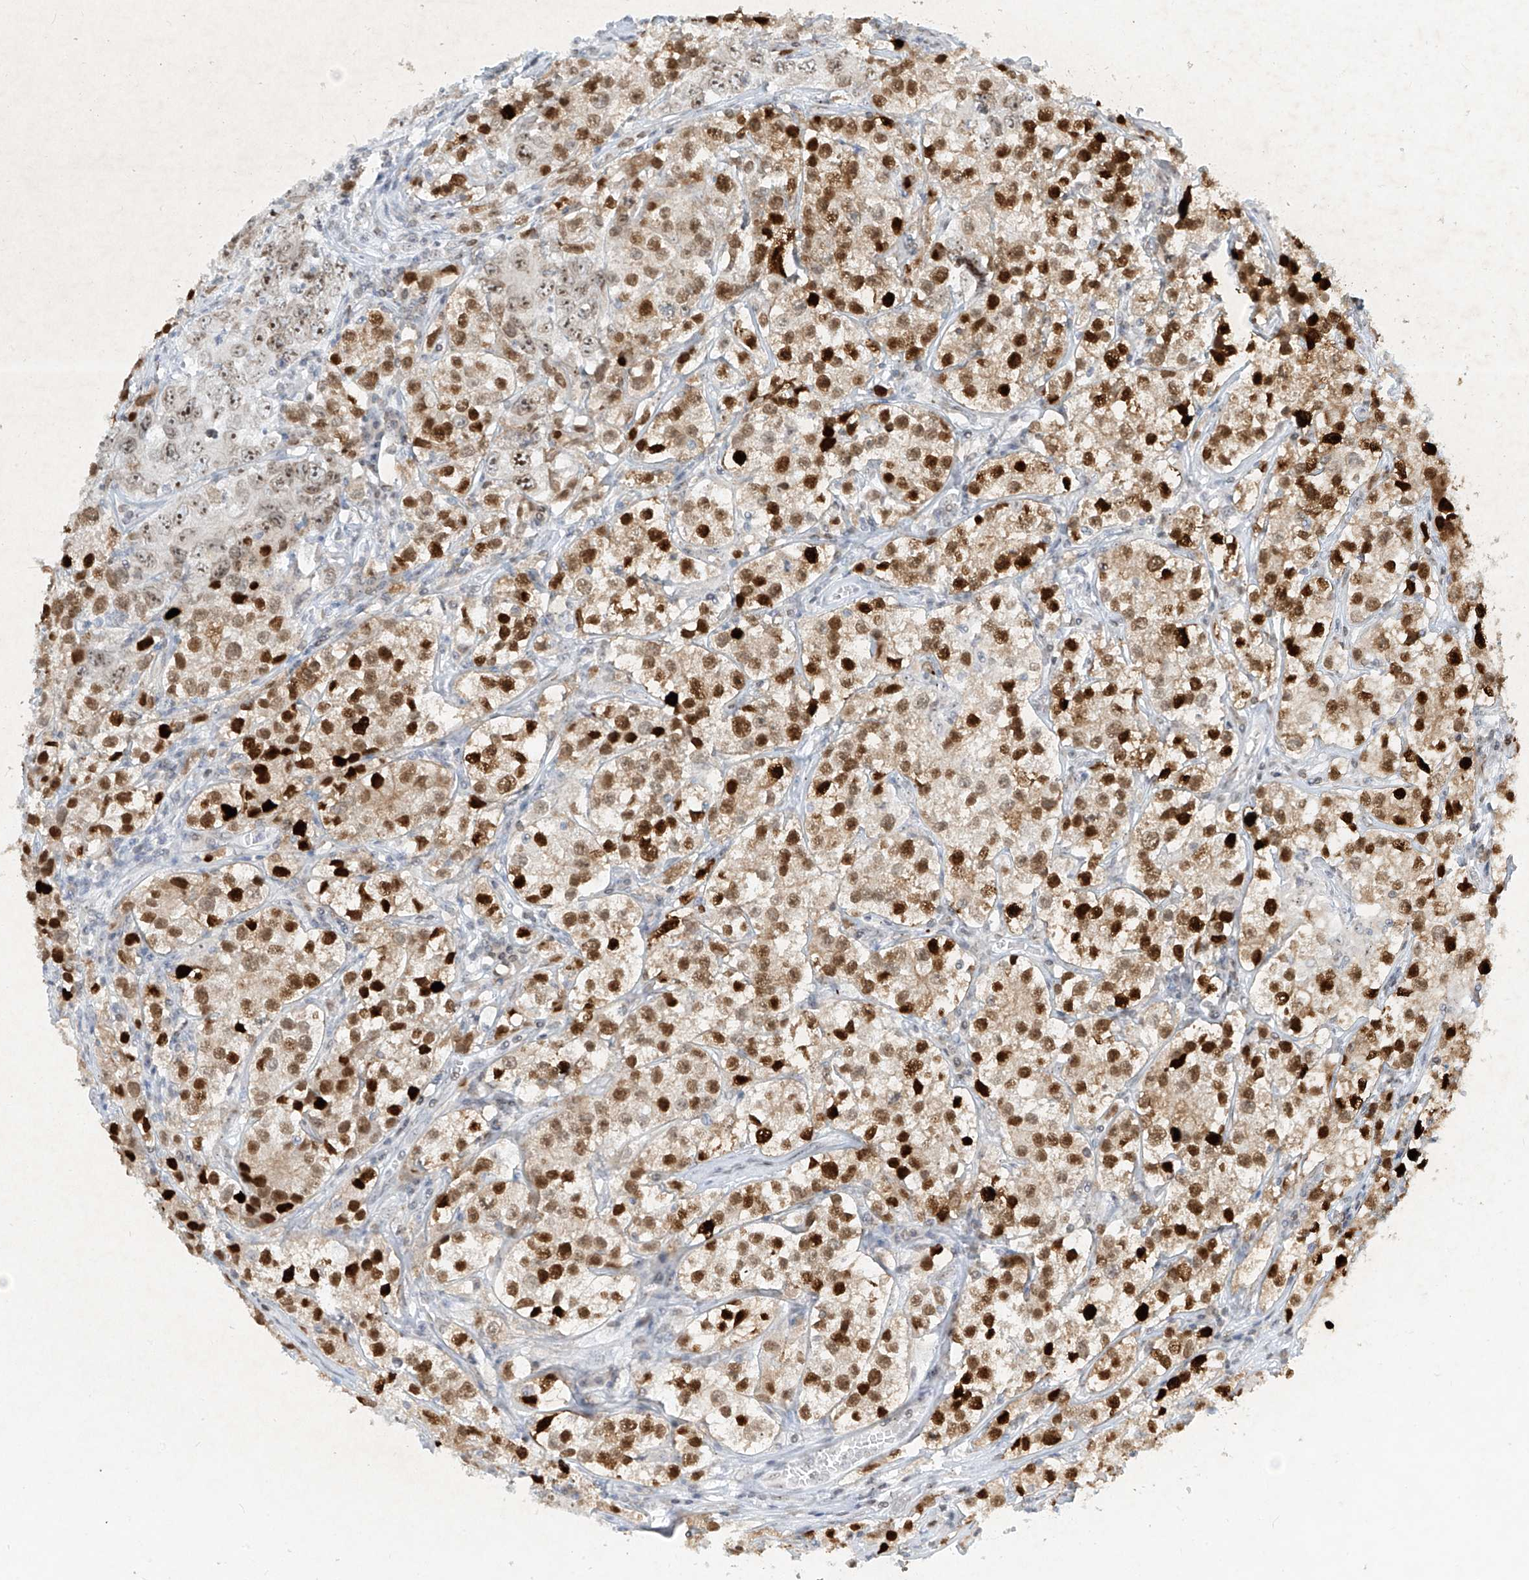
{"staining": {"intensity": "moderate", "quantity": ">75%", "location": "nuclear"}, "tissue": "testis cancer", "cell_type": "Tumor cells", "image_type": "cancer", "snomed": [{"axis": "morphology", "description": "Seminoma, NOS"}, {"axis": "morphology", "description": "Carcinoma, Embryonal, NOS"}, {"axis": "topography", "description": "Testis"}], "caption": "Immunohistochemical staining of human testis cancer (seminoma) shows medium levels of moderate nuclear expression in about >75% of tumor cells. The protein of interest is shown in brown color, while the nuclei are stained blue.", "gene": "SAMD15", "patient": {"sex": "male", "age": 43}}